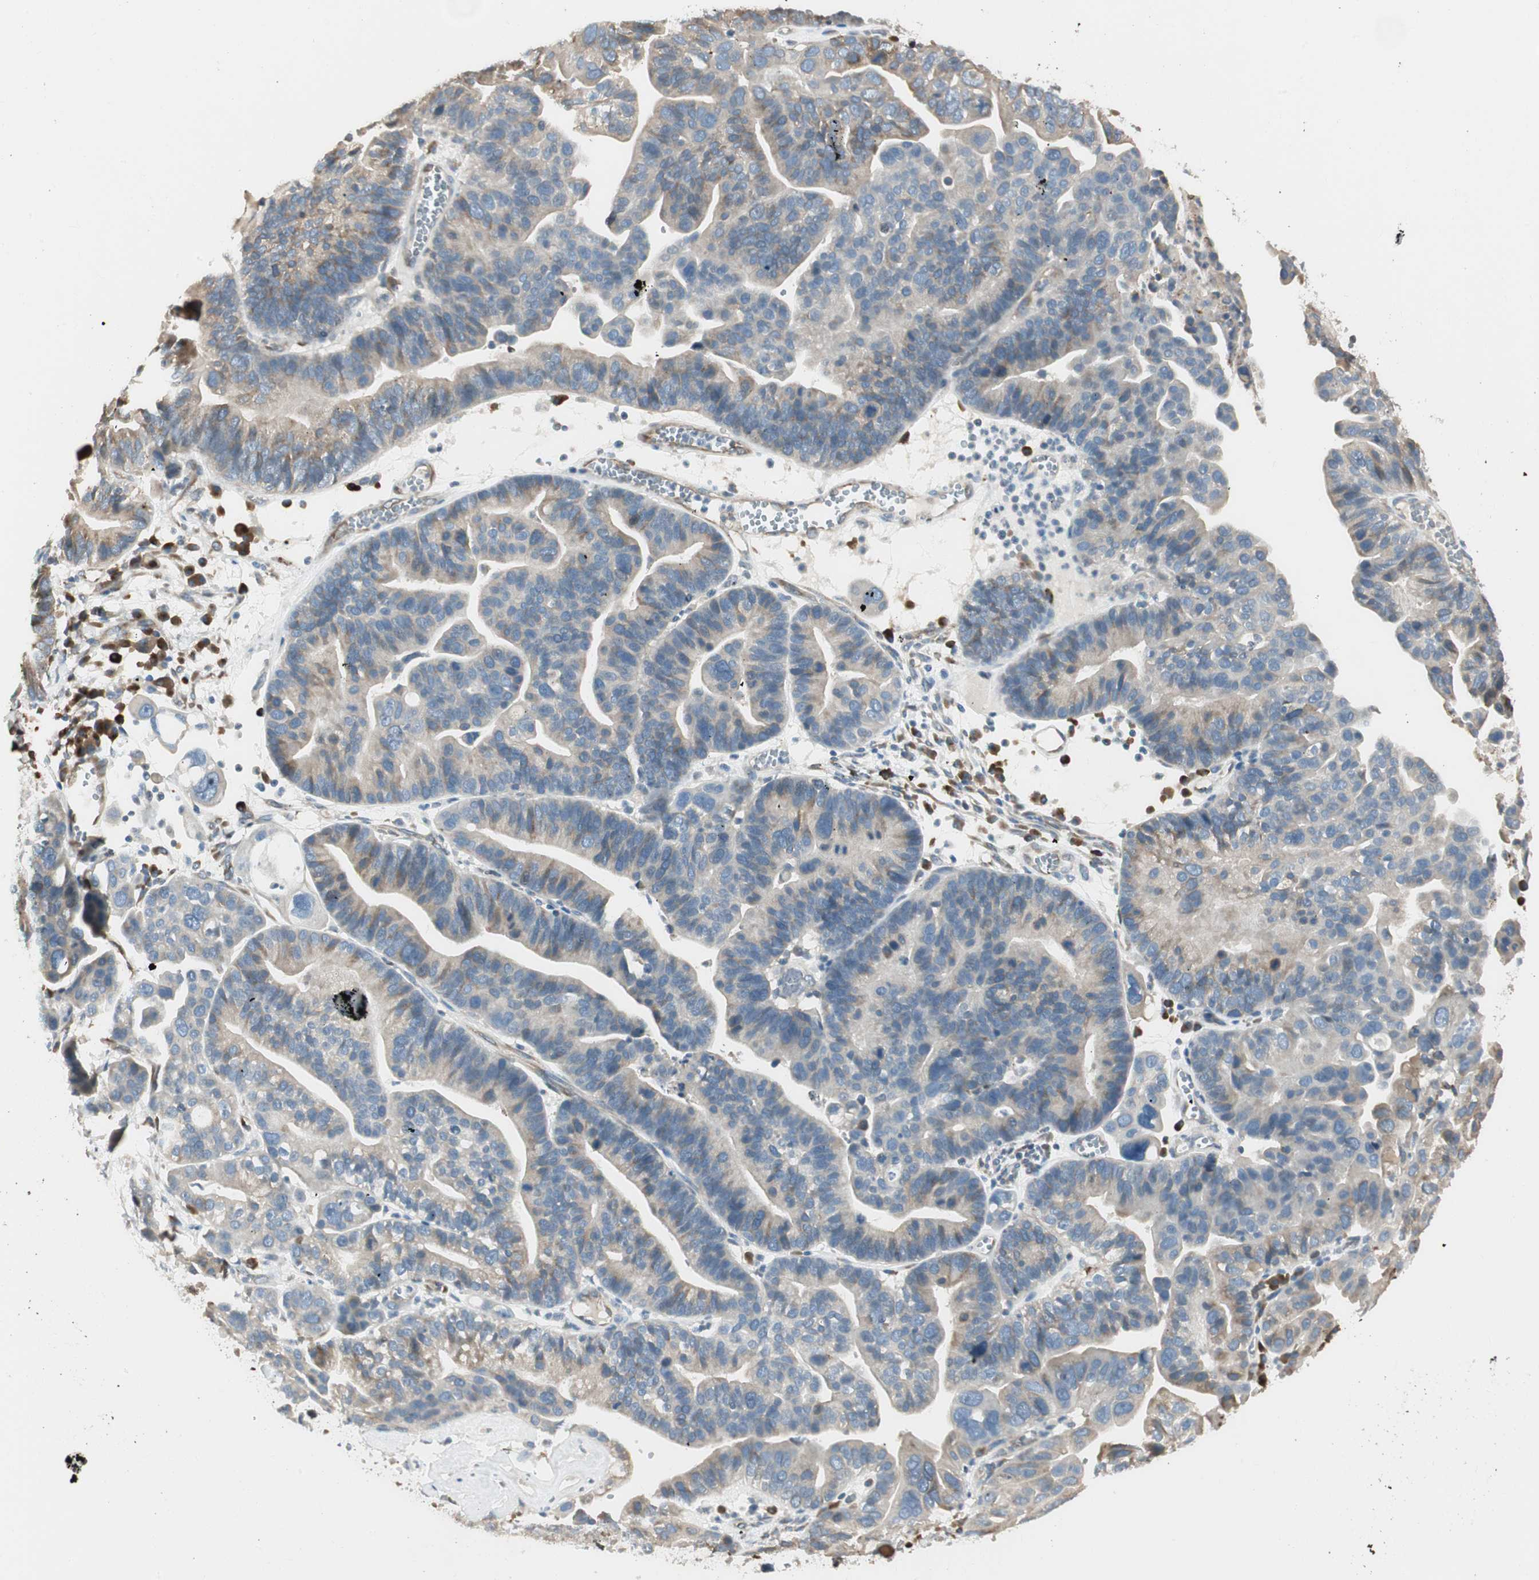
{"staining": {"intensity": "weak", "quantity": ">75%", "location": "cytoplasmic/membranous"}, "tissue": "ovarian cancer", "cell_type": "Tumor cells", "image_type": "cancer", "snomed": [{"axis": "morphology", "description": "Cystadenocarcinoma, serous, NOS"}, {"axis": "topography", "description": "Ovary"}], "caption": "A low amount of weak cytoplasmic/membranous positivity is seen in approximately >75% of tumor cells in ovarian cancer tissue.", "gene": "NUCB2", "patient": {"sex": "female", "age": 56}}